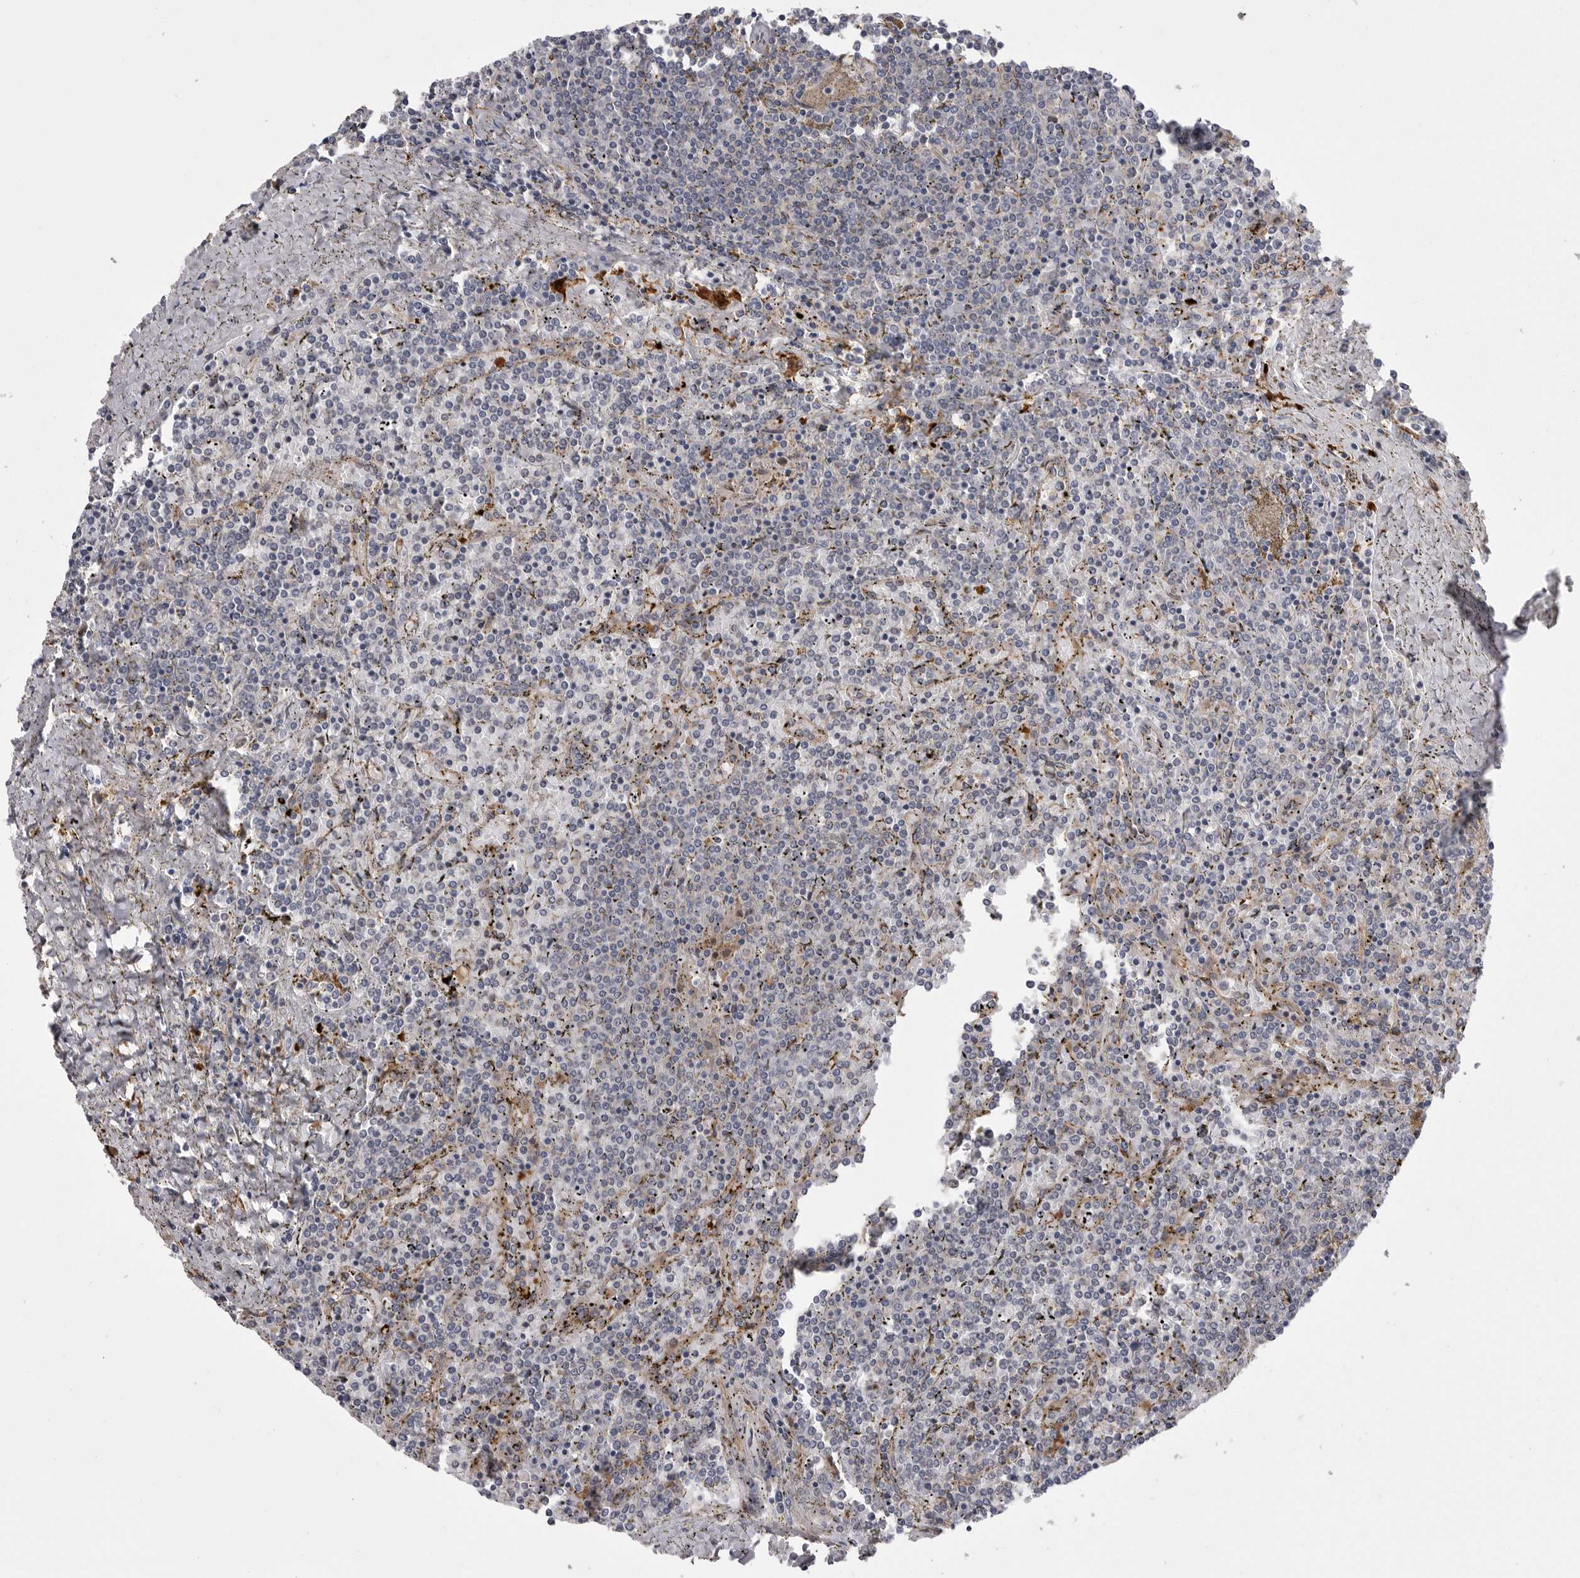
{"staining": {"intensity": "negative", "quantity": "none", "location": "none"}, "tissue": "lymphoma", "cell_type": "Tumor cells", "image_type": "cancer", "snomed": [{"axis": "morphology", "description": "Malignant lymphoma, non-Hodgkin's type, Low grade"}, {"axis": "topography", "description": "Spleen"}], "caption": "A high-resolution micrograph shows immunohistochemistry (IHC) staining of low-grade malignant lymphoma, non-Hodgkin's type, which shows no significant staining in tumor cells.", "gene": "OSBPL9", "patient": {"sex": "female", "age": 19}}